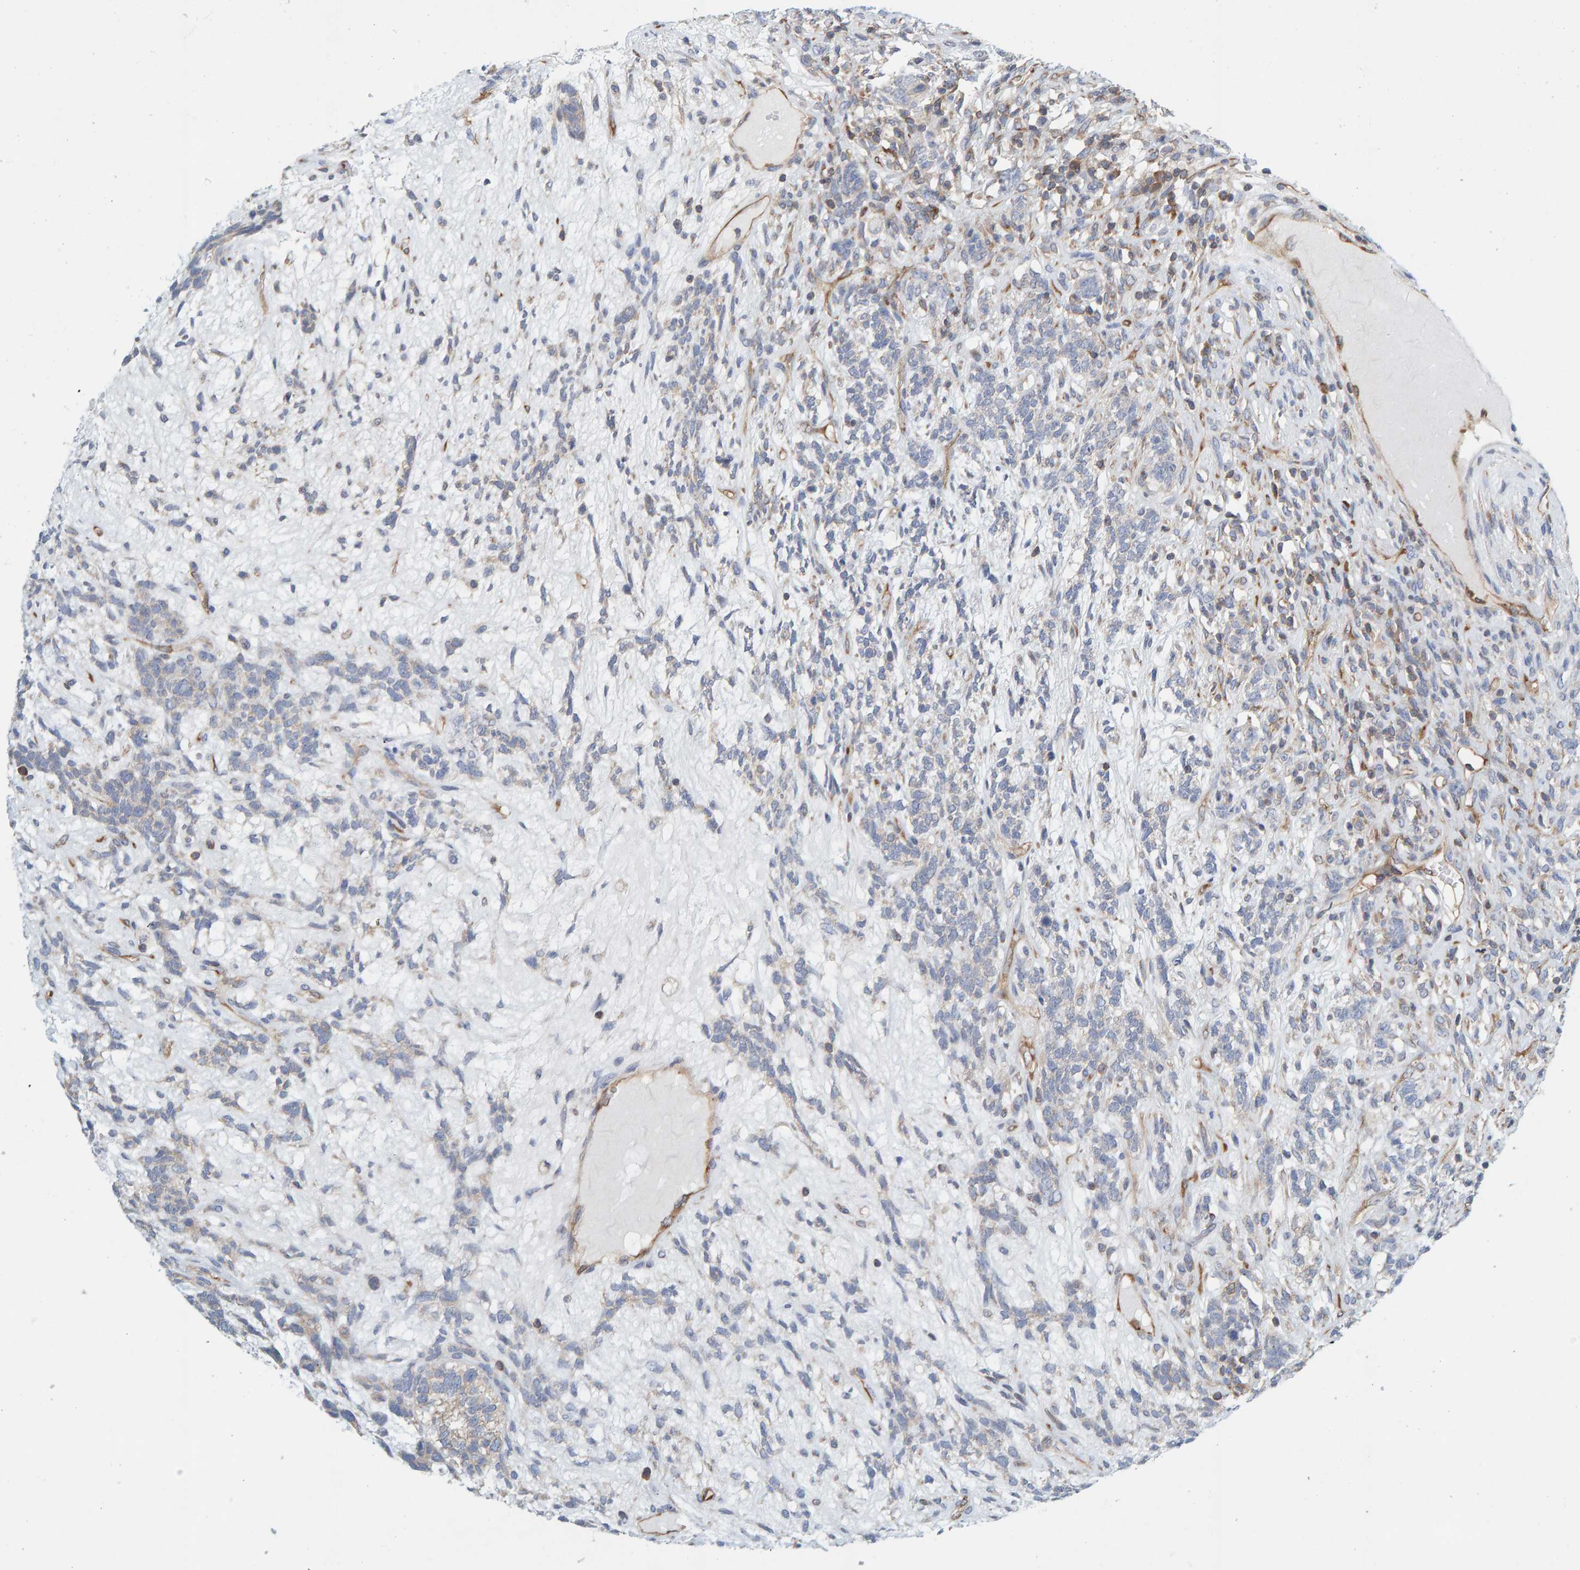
{"staining": {"intensity": "weak", "quantity": "<25%", "location": "cytoplasmic/membranous"}, "tissue": "testis cancer", "cell_type": "Tumor cells", "image_type": "cancer", "snomed": [{"axis": "morphology", "description": "Seminoma, NOS"}, {"axis": "topography", "description": "Testis"}], "caption": "Tumor cells show no significant positivity in testis cancer.", "gene": "PRKD2", "patient": {"sex": "male", "age": 28}}